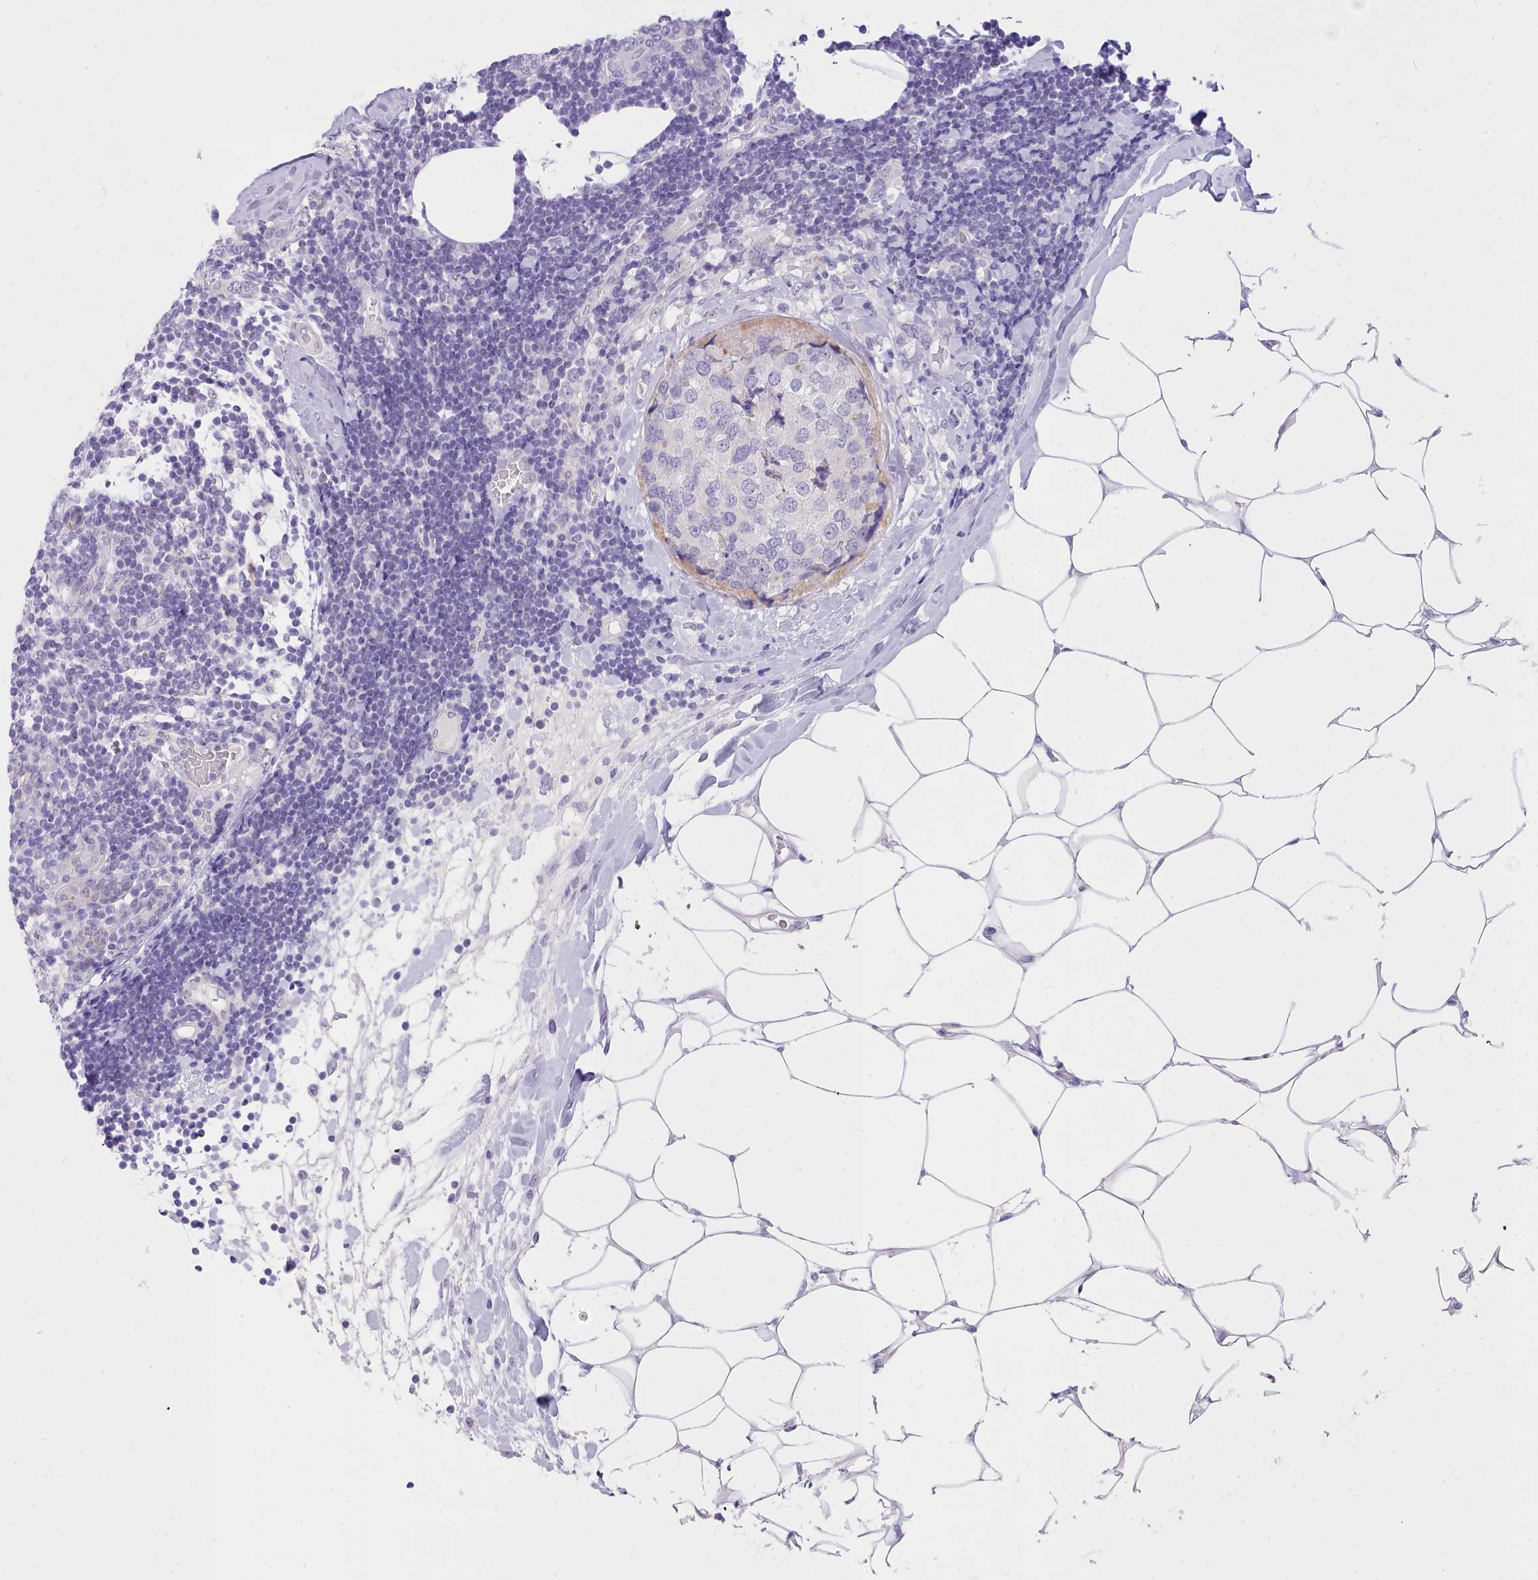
{"staining": {"intensity": "negative", "quantity": "none", "location": "none"}, "tissue": "breast cancer", "cell_type": "Tumor cells", "image_type": "cancer", "snomed": [{"axis": "morphology", "description": "Lobular carcinoma"}, {"axis": "topography", "description": "Breast"}], "caption": "Tumor cells are negative for protein expression in human breast cancer (lobular carcinoma).", "gene": "LRRC37A", "patient": {"sex": "female", "age": 59}}